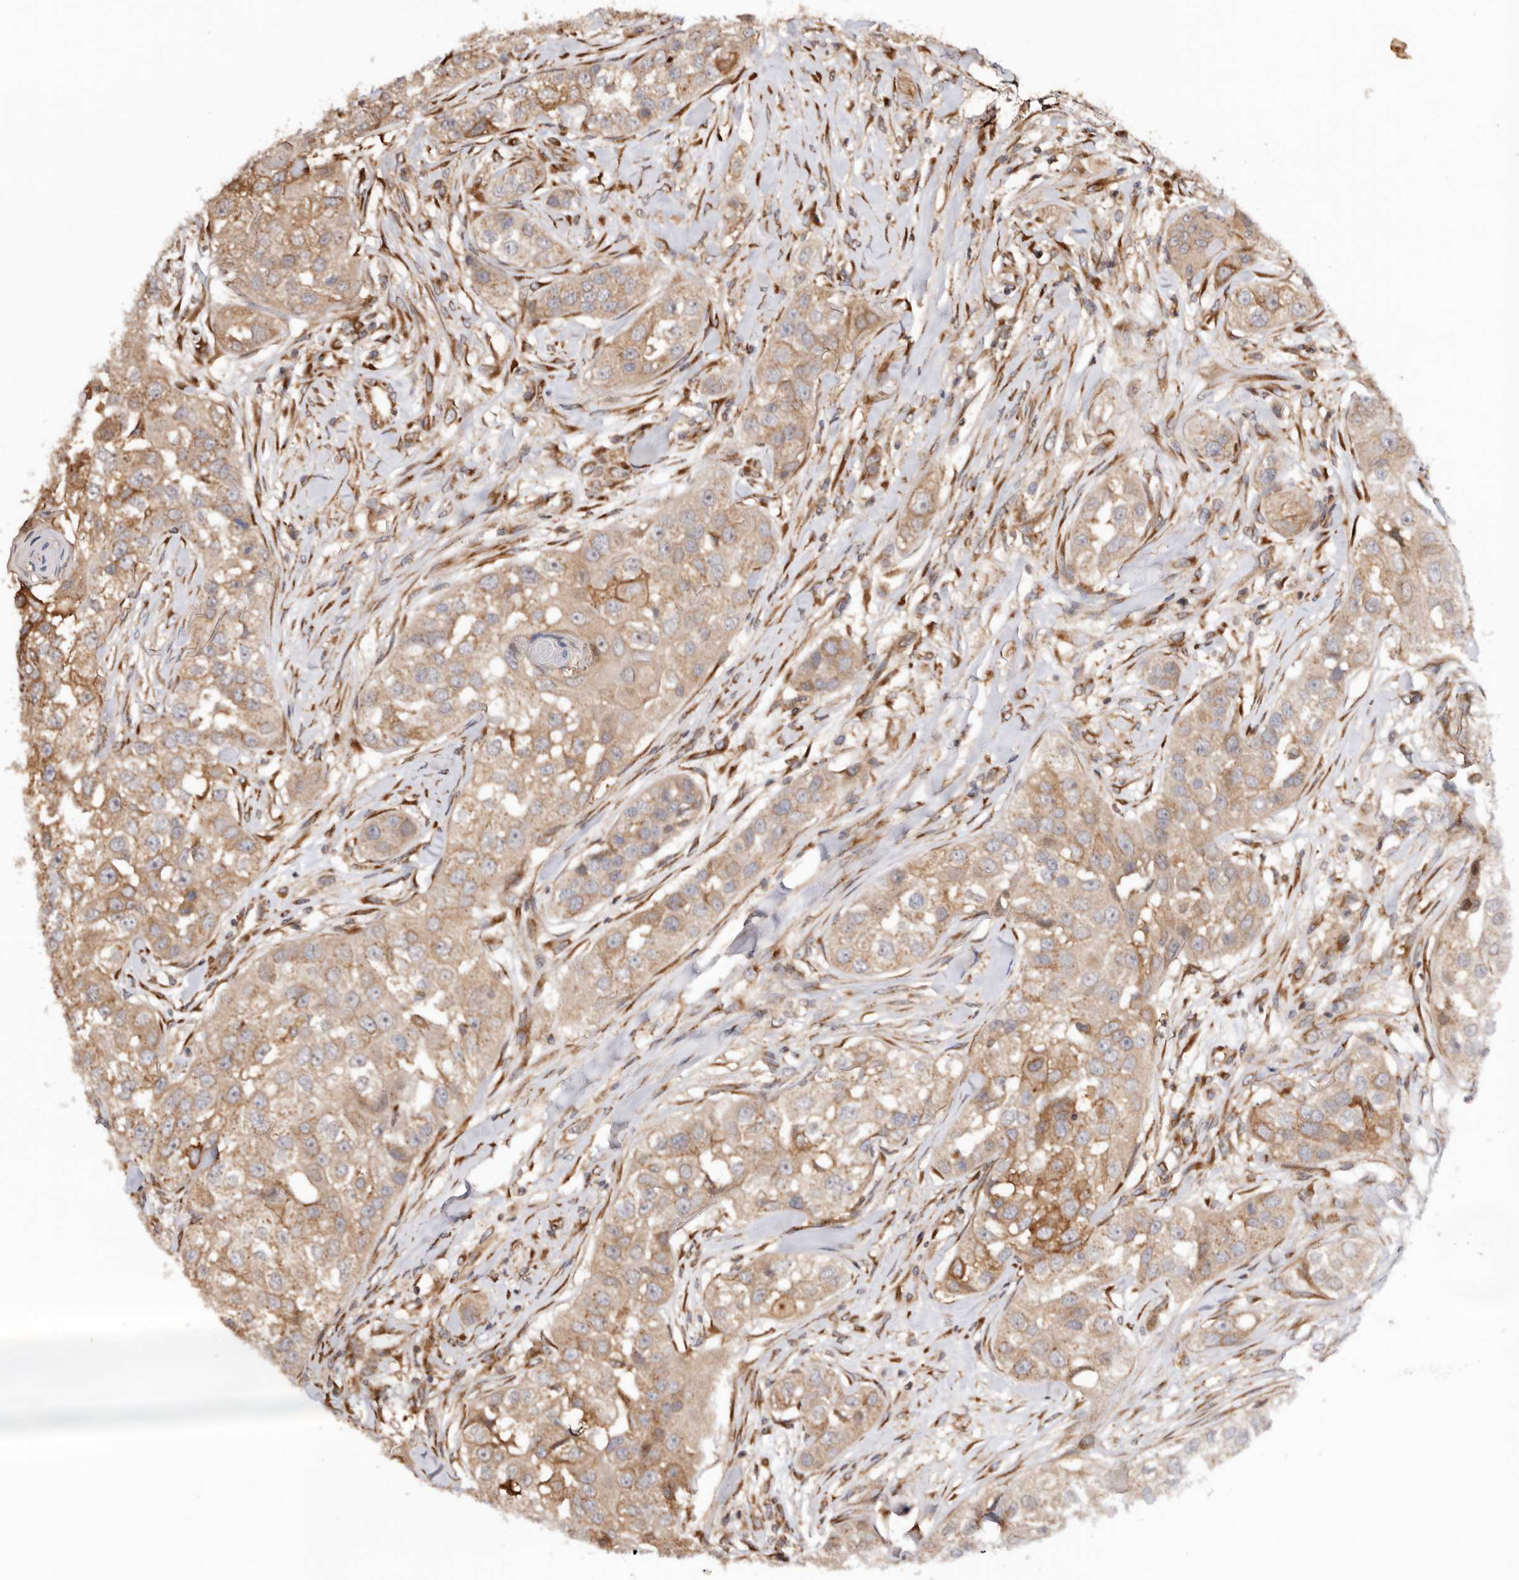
{"staining": {"intensity": "moderate", "quantity": "25%-75%", "location": "cytoplasmic/membranous"}, "tissue": "head and neck cancer", "cell_type": "Tumor cells", "image_type": "cancer", "snomed": [{"axis": "morphology", "description": "Normal tissue, NOS"}, {"axis": "morphology", "description": "Squamous cell carcinoma, NOS"}, {"axis": "topography", "description": "Skeletal muscle"}, {"axis": "topography", "description": "Head-Neck"}], "caption": "Brown immunohistochemical staining in head and neck squamous cell carcinoma demonstrates moderate cytoplasmic/membranous staining in about 25%-75% of tumor cells.", "gene": "GPR27", "patient": {"sex": "male", "age": 51}}